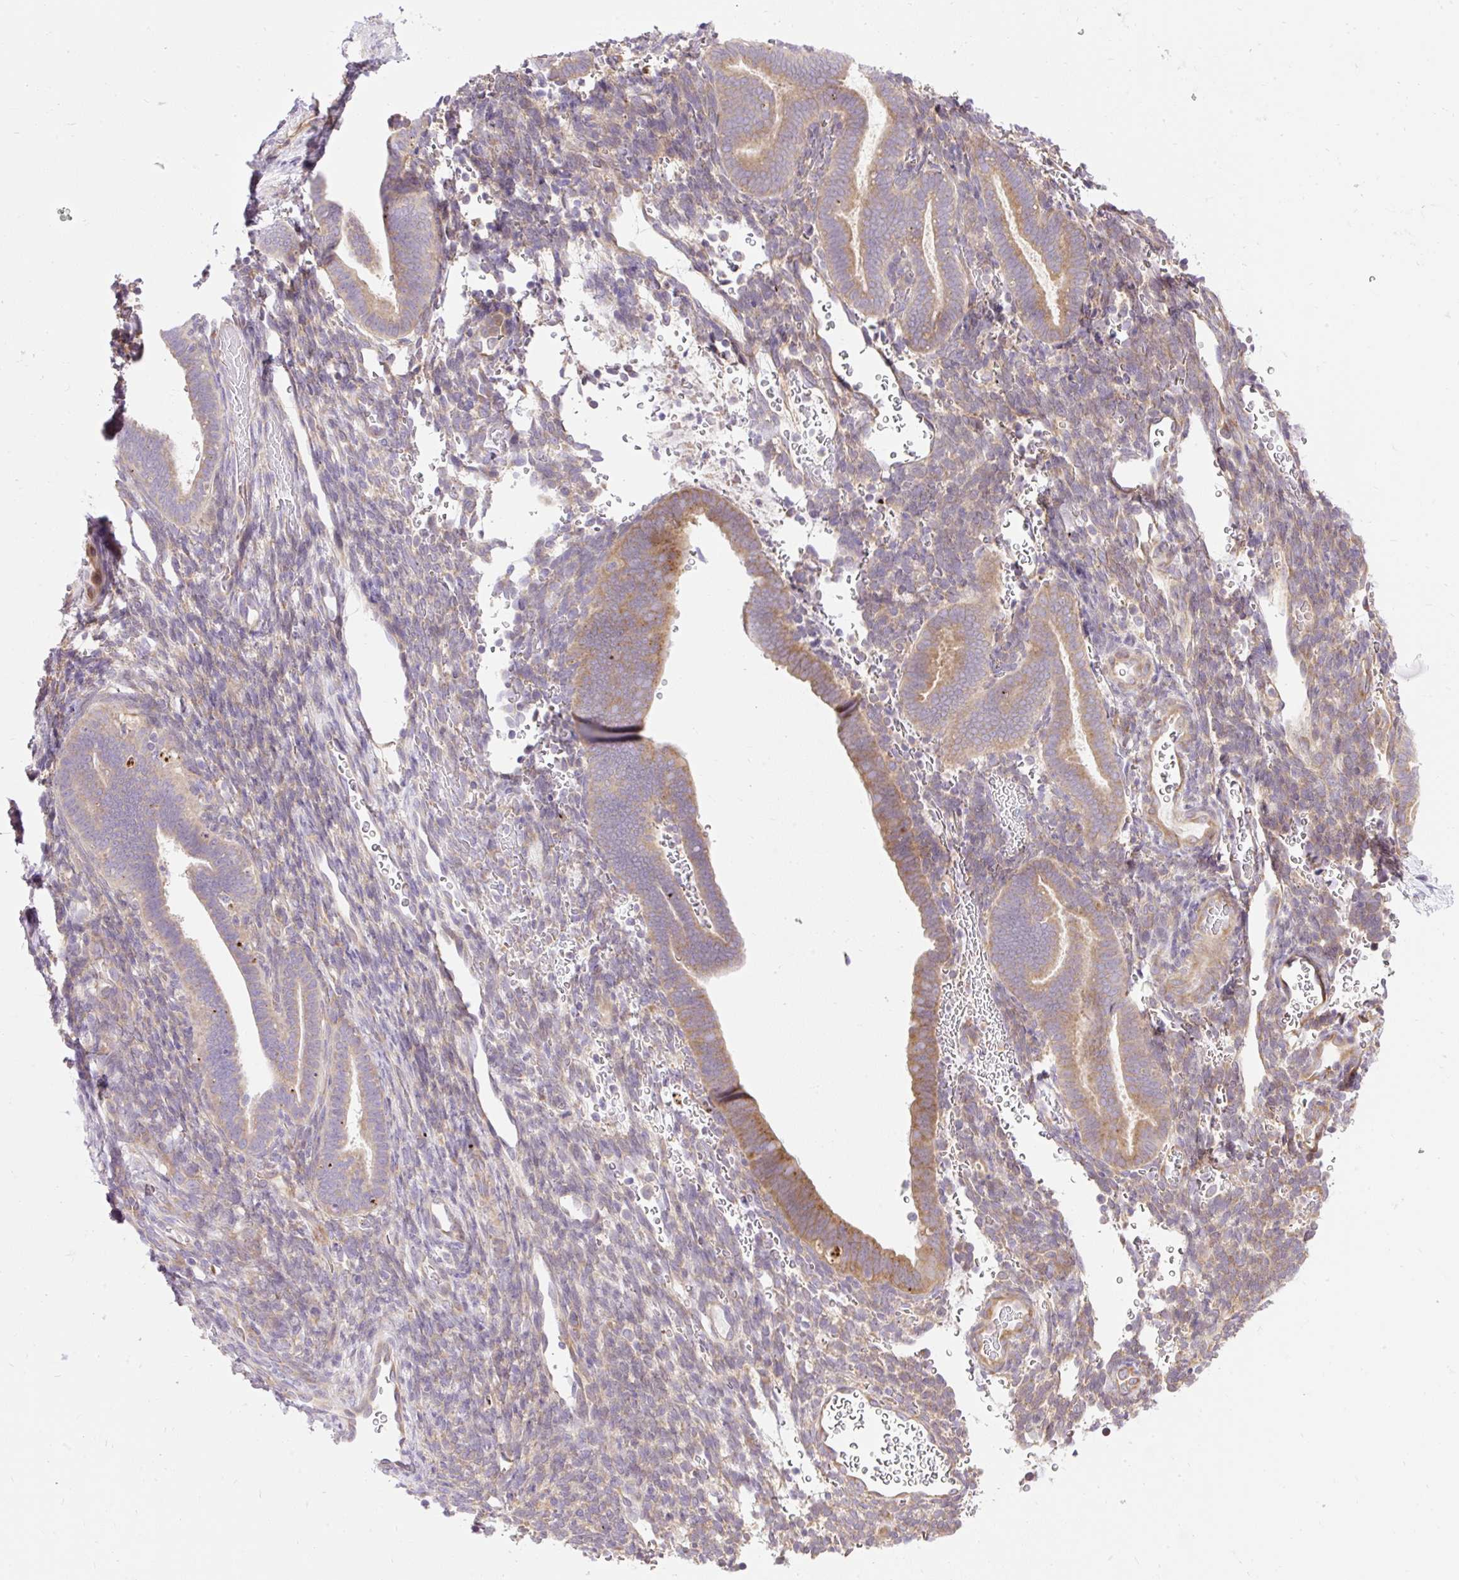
{"staining": {"intensity": "negative", "quantity": "none", "location": "none"}, "tissue": "endometrium", "cell_type": "Cells in endometrial stroma", "image_type": "normal", "snomed": [{"axis": "morphology", "description": "Normal tissue, NOS"}, {"axis": "topography", "description": "Endometrium"}], "caption": "This is an immunohistochemistry photomicrograph of unremarkable endometrium. There is no expression in cells in endometrial stroma.", "gene": "GPR45", "patient": {"sex": "female", "age": 34}}